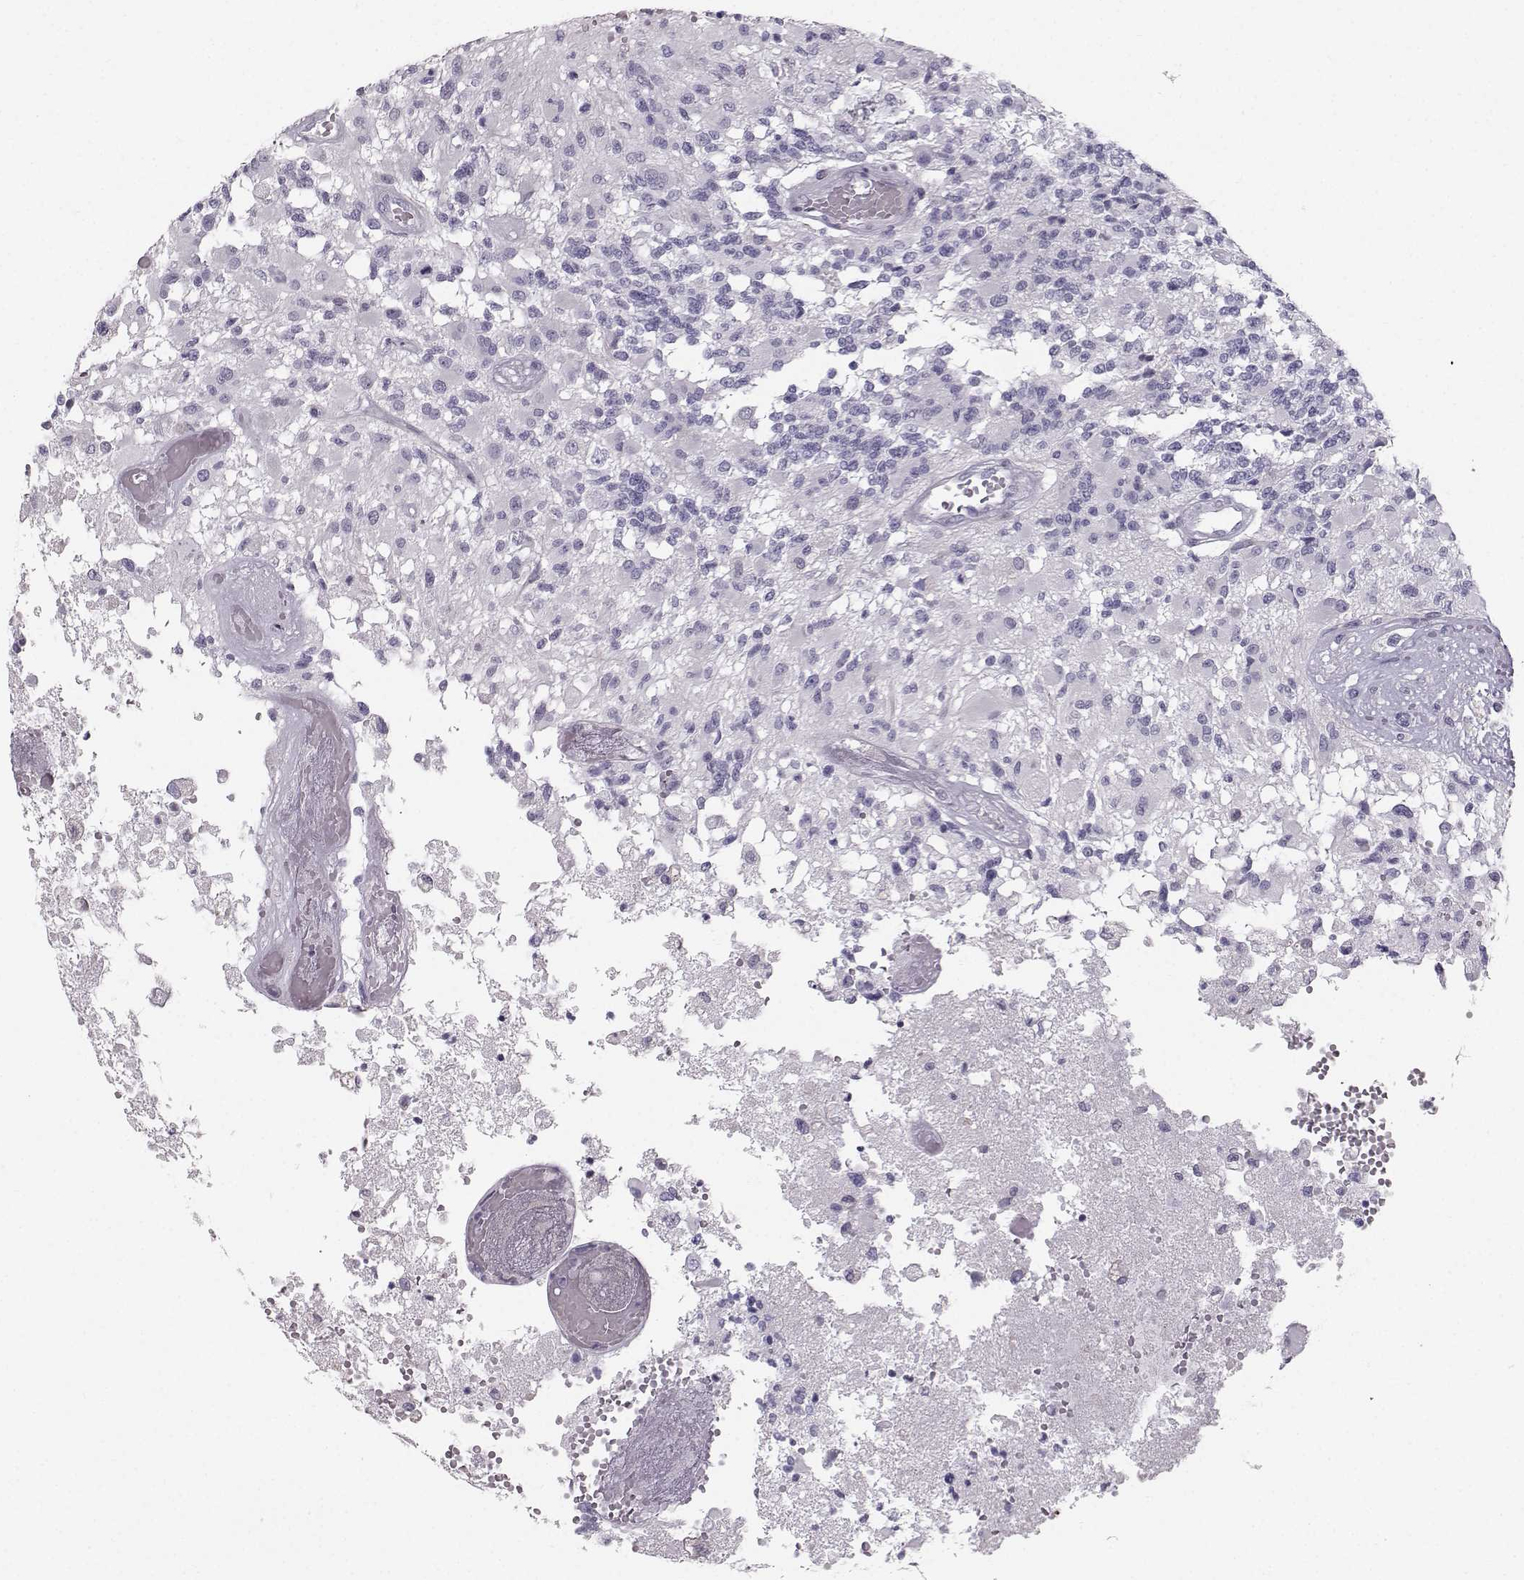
{"staining": {"intensity": "negative", "quantity": "none", "location": "none"}, "tissue": "glioma", "cell_type": "Tumor cells", "image_type": "cancer", "snomed": [{"axis": "morphology", "description": "Glioma, malignant, High grade"}, {"axis": "topography", "description": "Brain"}], "caption": "Protein analysis of malignant high-grade glioma shows no significant positivity in tumor cells.", "gene": "CASR", "patient": {"sex": "female", "age": 63}}